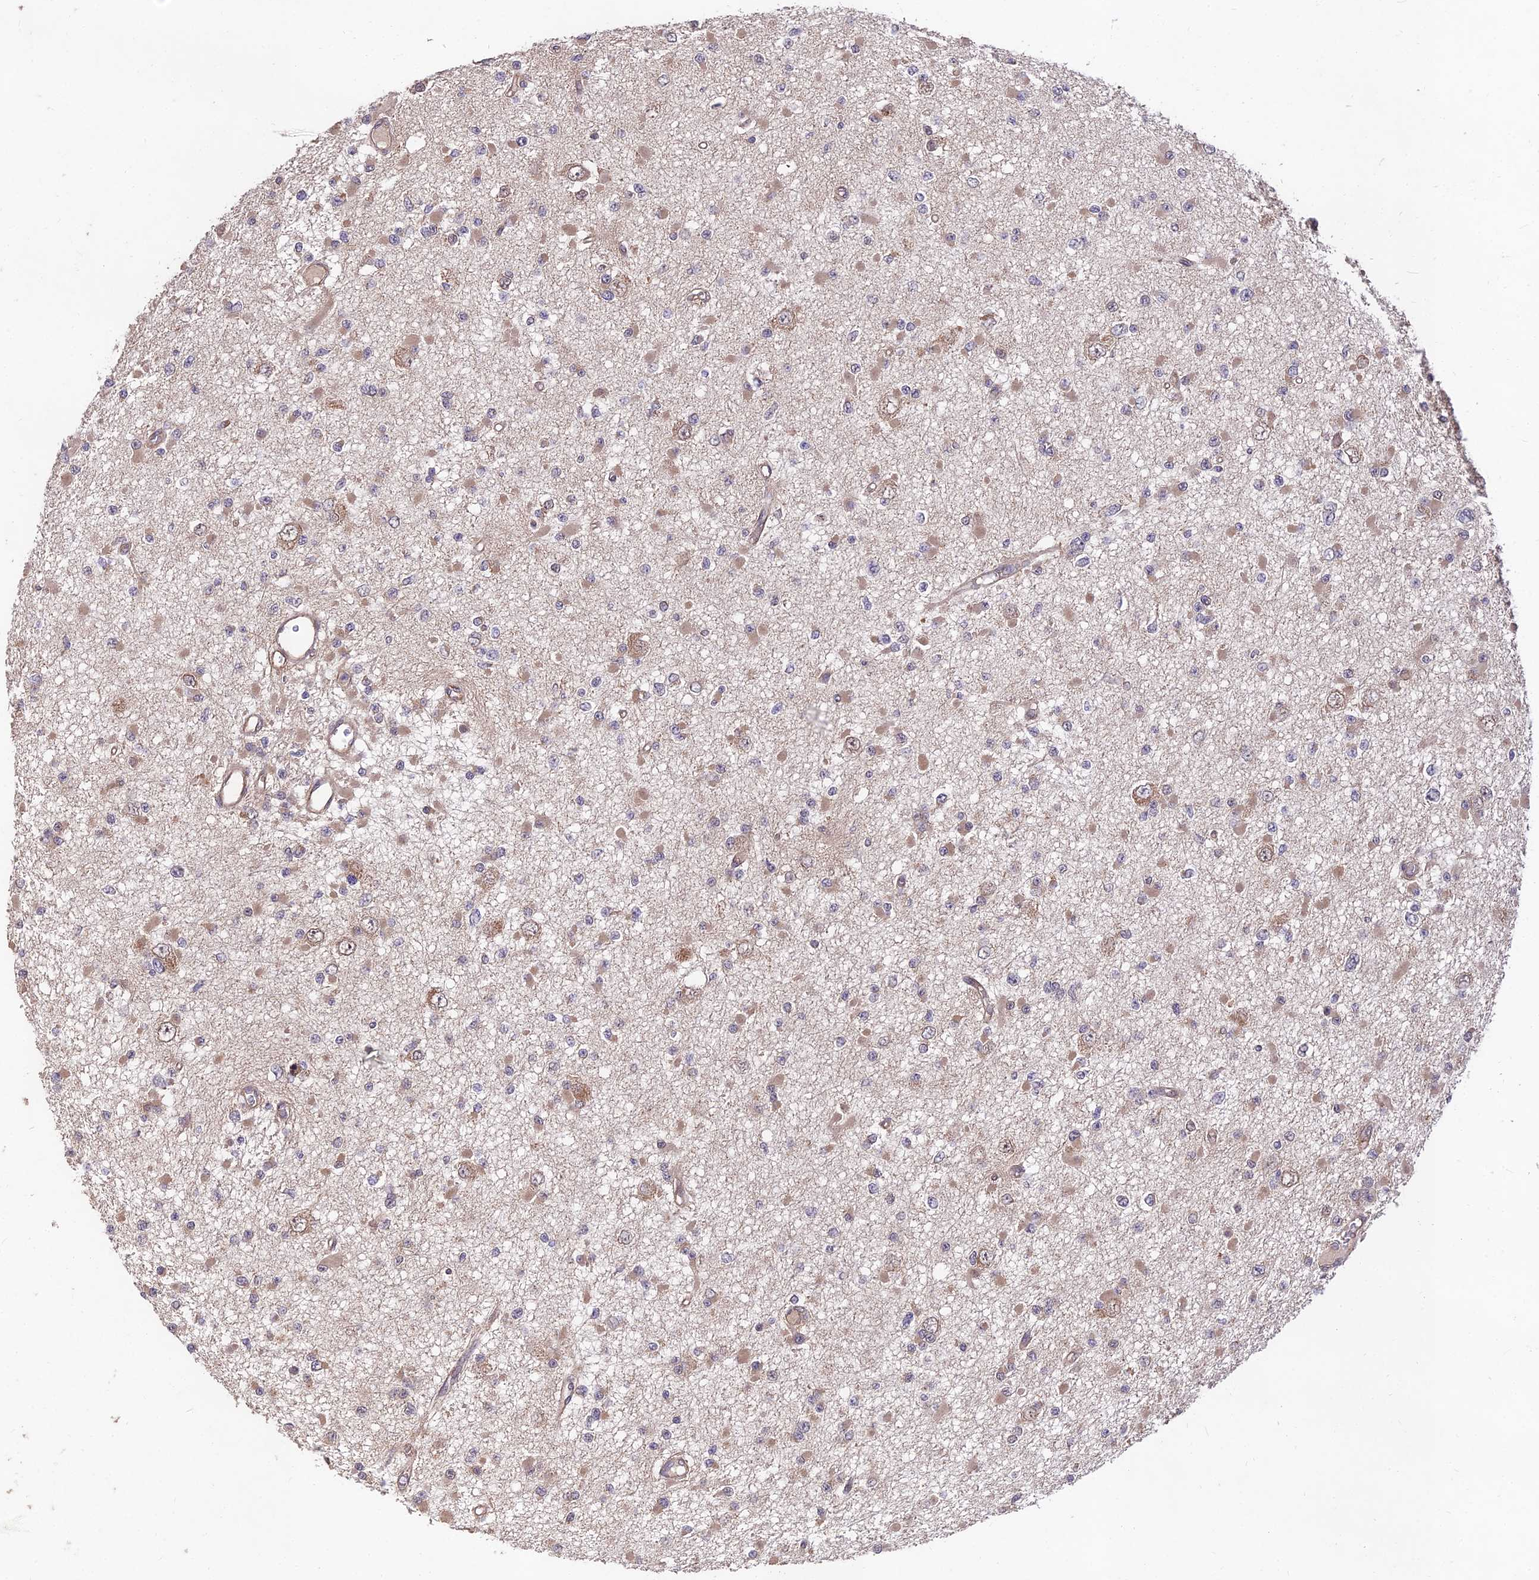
{"staining": {"intensity": "weak", "quantity": "25%-75%", "location": "cytoplasmic/membranous"}, "tissue": "glioma", "cell_type": "Tumor cells", "image_type": "cancer", "snomed": [{"axis": "morphology", "description": "Glioma, malignant, Low grade"}, {"axis": "topography", "description": "Brain"}], "caption": "Weak cytoplasmic/membranous positivity for a protein is seen in approximately 25%-75% of tumor cells of glioma using immunohistochemistry (IHC).", "gene": "MKKS", "patient": {"sex": "female", "age": 22}}